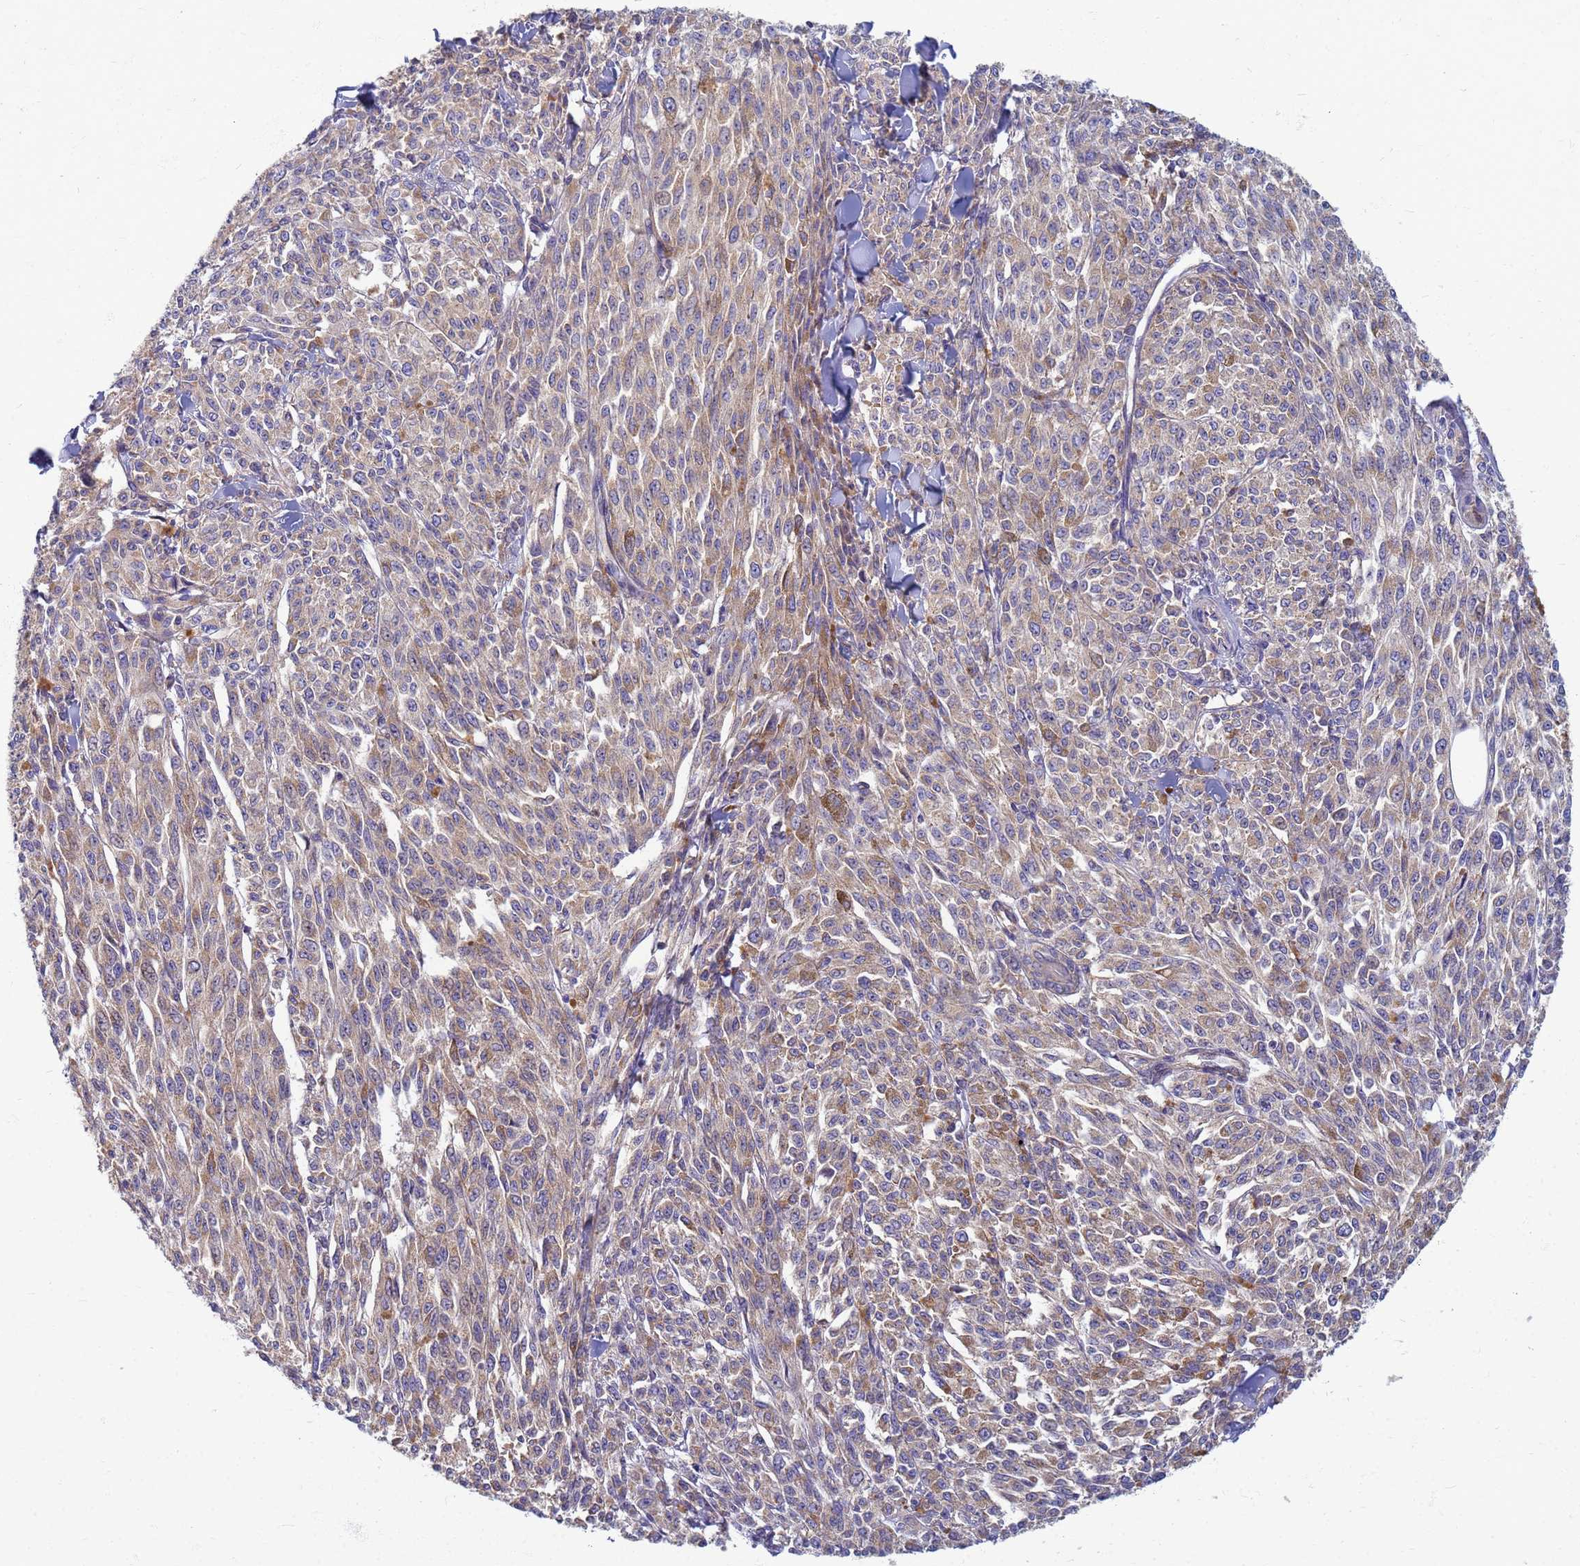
{"staining": {"intensity": "weak", "quantity": "25%-75%", "location": "cytoplasmic/membranous"}, "tissue": "melanoma", "cell_type": "Tumor cells", "image_type": "cancer", "snomed": [{"axis": "morphology", "description": "Malignant melanoma, NOS"}, {"axis": "topography", "description": "Skin"}], "caption": "Malignant melanoma was stained to show a protein in brown. There is low levels of weak cytoplasmic/membranous expression in approximately 25%-75% of tumor cells.", "gene": "EEA1", "patient": {"sex": "female", "age": 52}}